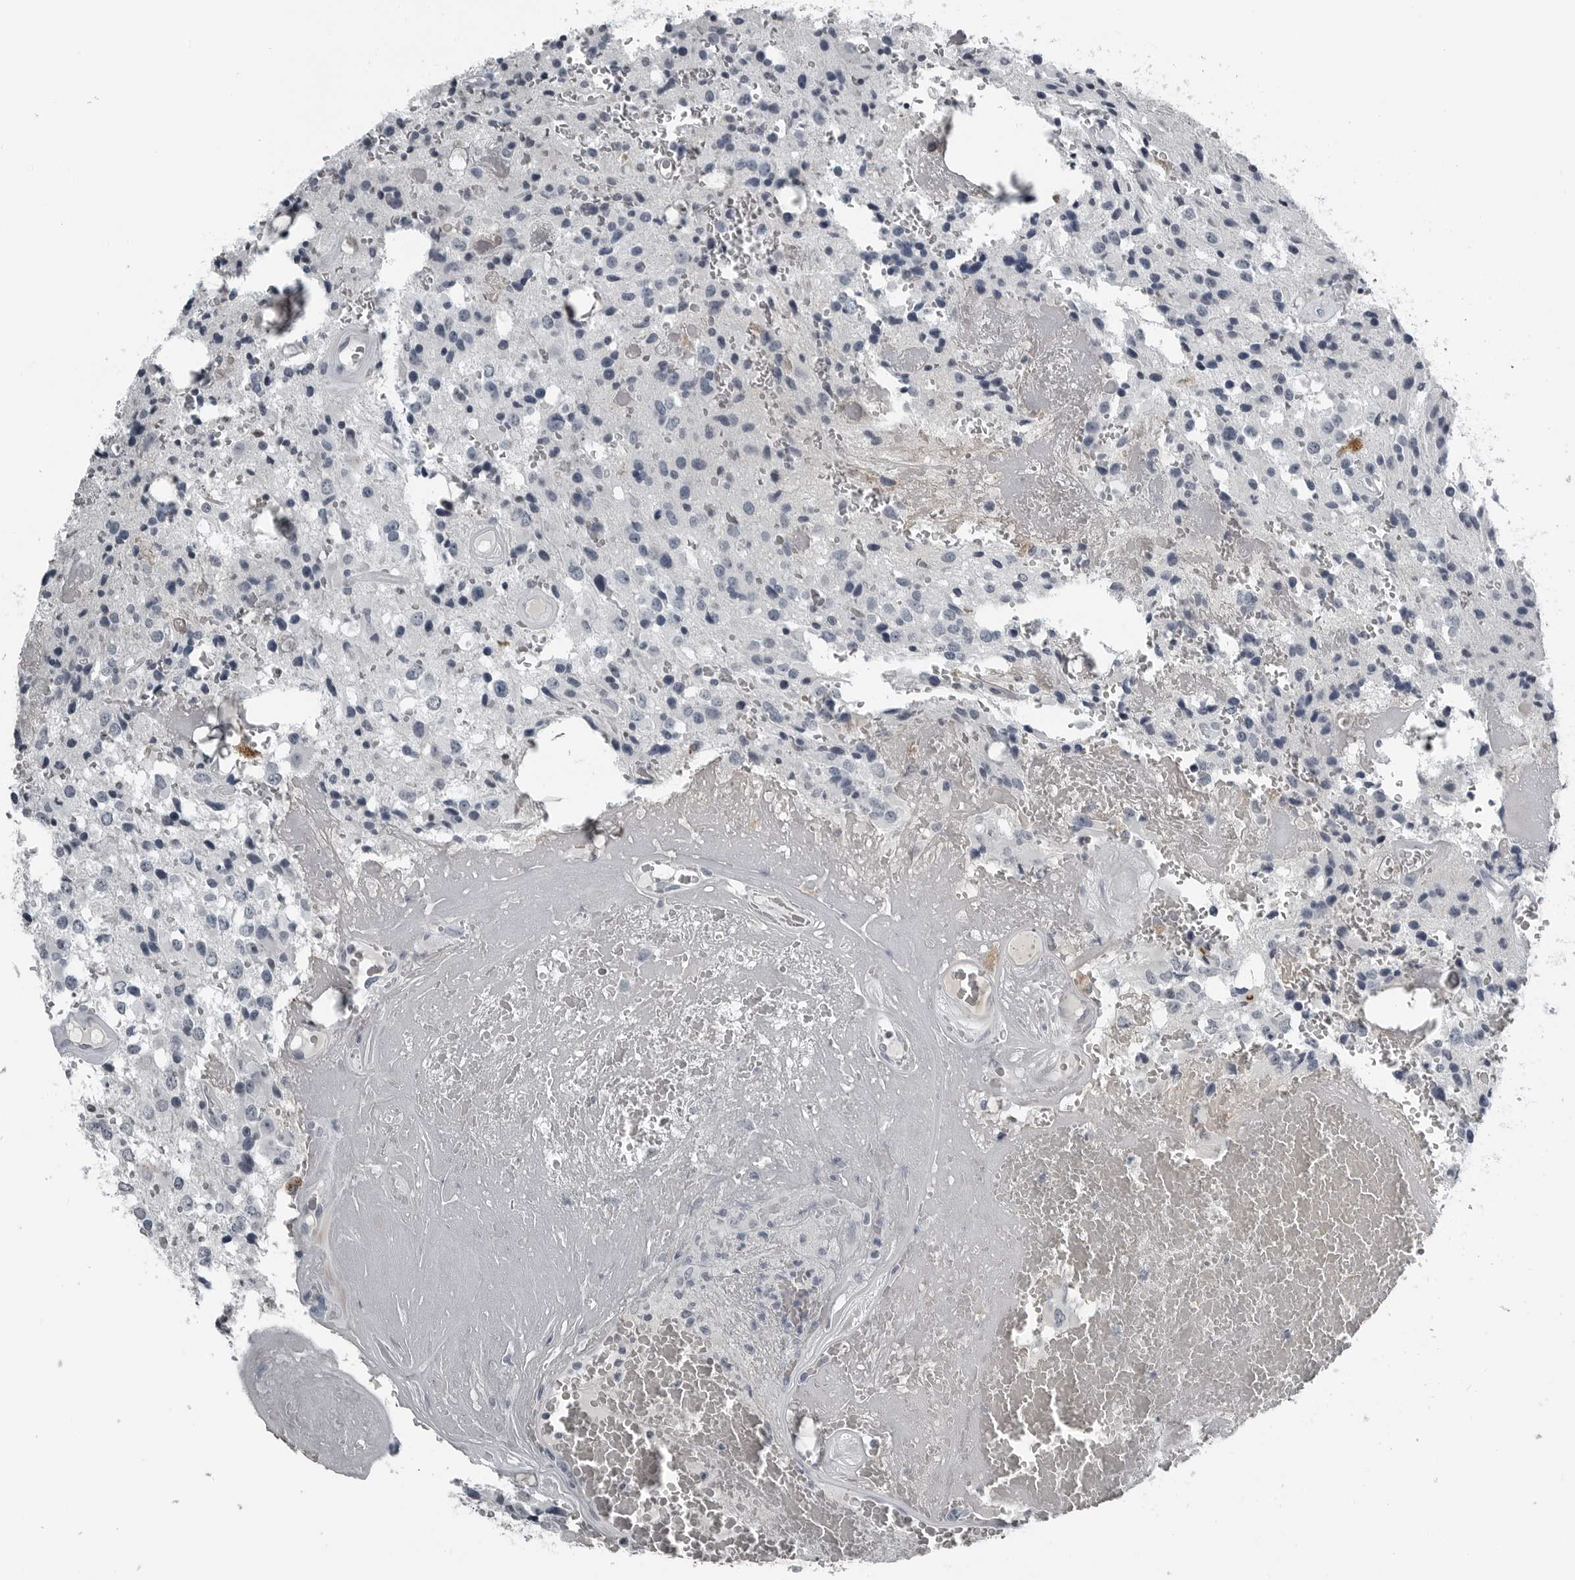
{"staining": {"intensity": "negative", "quantity": "none", "location": "none"}, "tissue": "glioma", "cell_type": "Tumor cells", "image_type": "cancer", "snomed": [{"axis": "morphology", "description": "Glioma, malignant, Low grade"}, {"axis": "topography", "description": "Brain"}], "caption": "The image shows no significant expression in tumor cells of malignant glioma (low-grade). The staining was performed using DAB (3,3'-diaminobenzidine) to visualize the protein expression in brown, while the nuclei were stained in blue with hematoxylin (Magnification: 20x).", "gene": "SPINK1", "patient": {"sex": "male", "age": 58}}